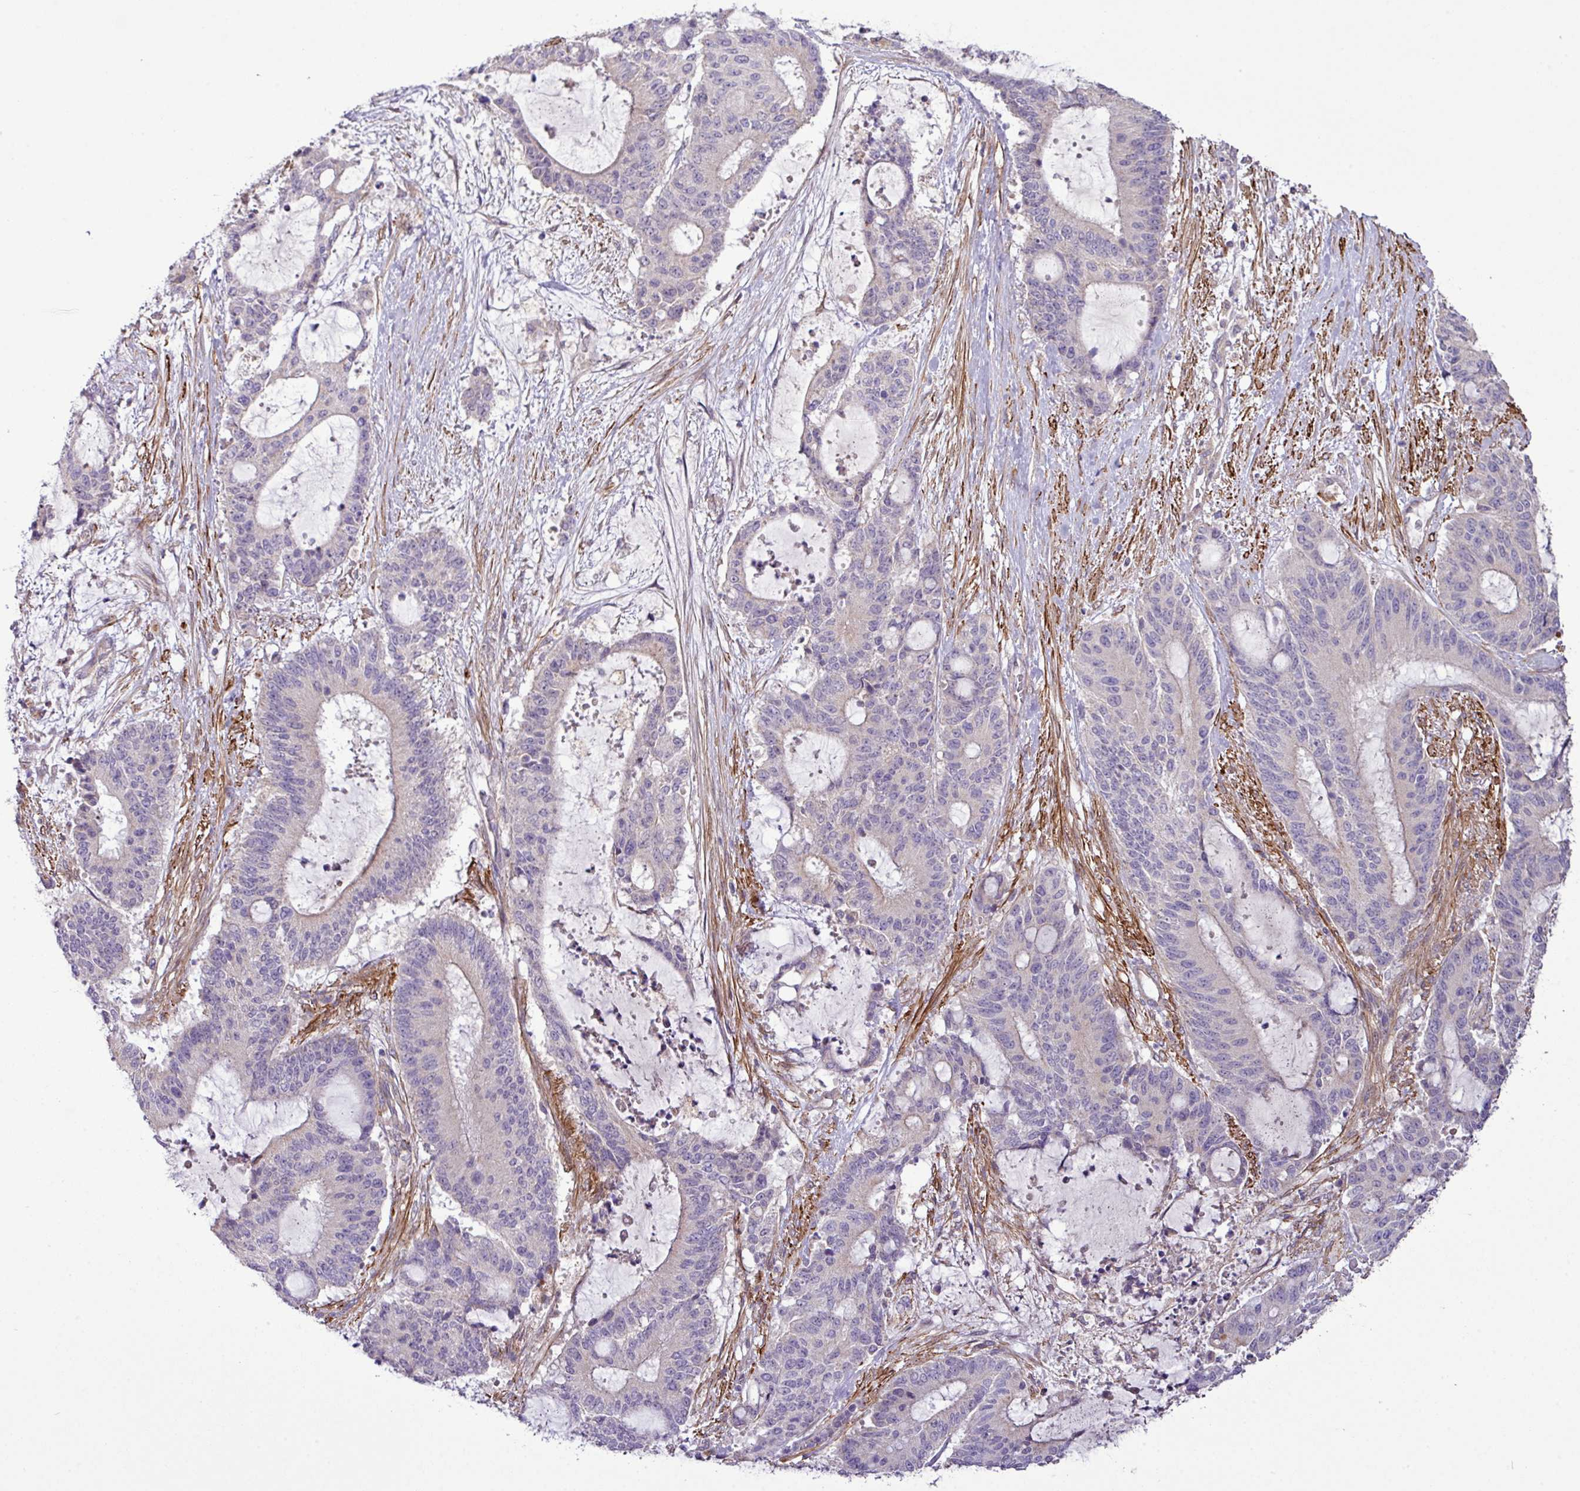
{"staining": {"intensity": "negative", "quantity": "none", "location": "none"}, "tissue": "liver cancer", "cell_type": "Tumor cells", "image_type": "cancer", "snomed": [{"axis": "morphology", "description": "Normal tissue, NOS"}, {"axis": "morphology", "description": "Cholangiocarcinoma"}, {"axis": "topography", "description": "Liver"}, {"axis": "topography", "description": "Peripheral nerve tissue"}], "caption": "This is an immunohistochemistry (IHC) histopathology image of human liver cholangiocarcinoma. There is no staining in tumor cells.", "gene": "XIAP", "patient": {"sex": "female", "age": 73}}